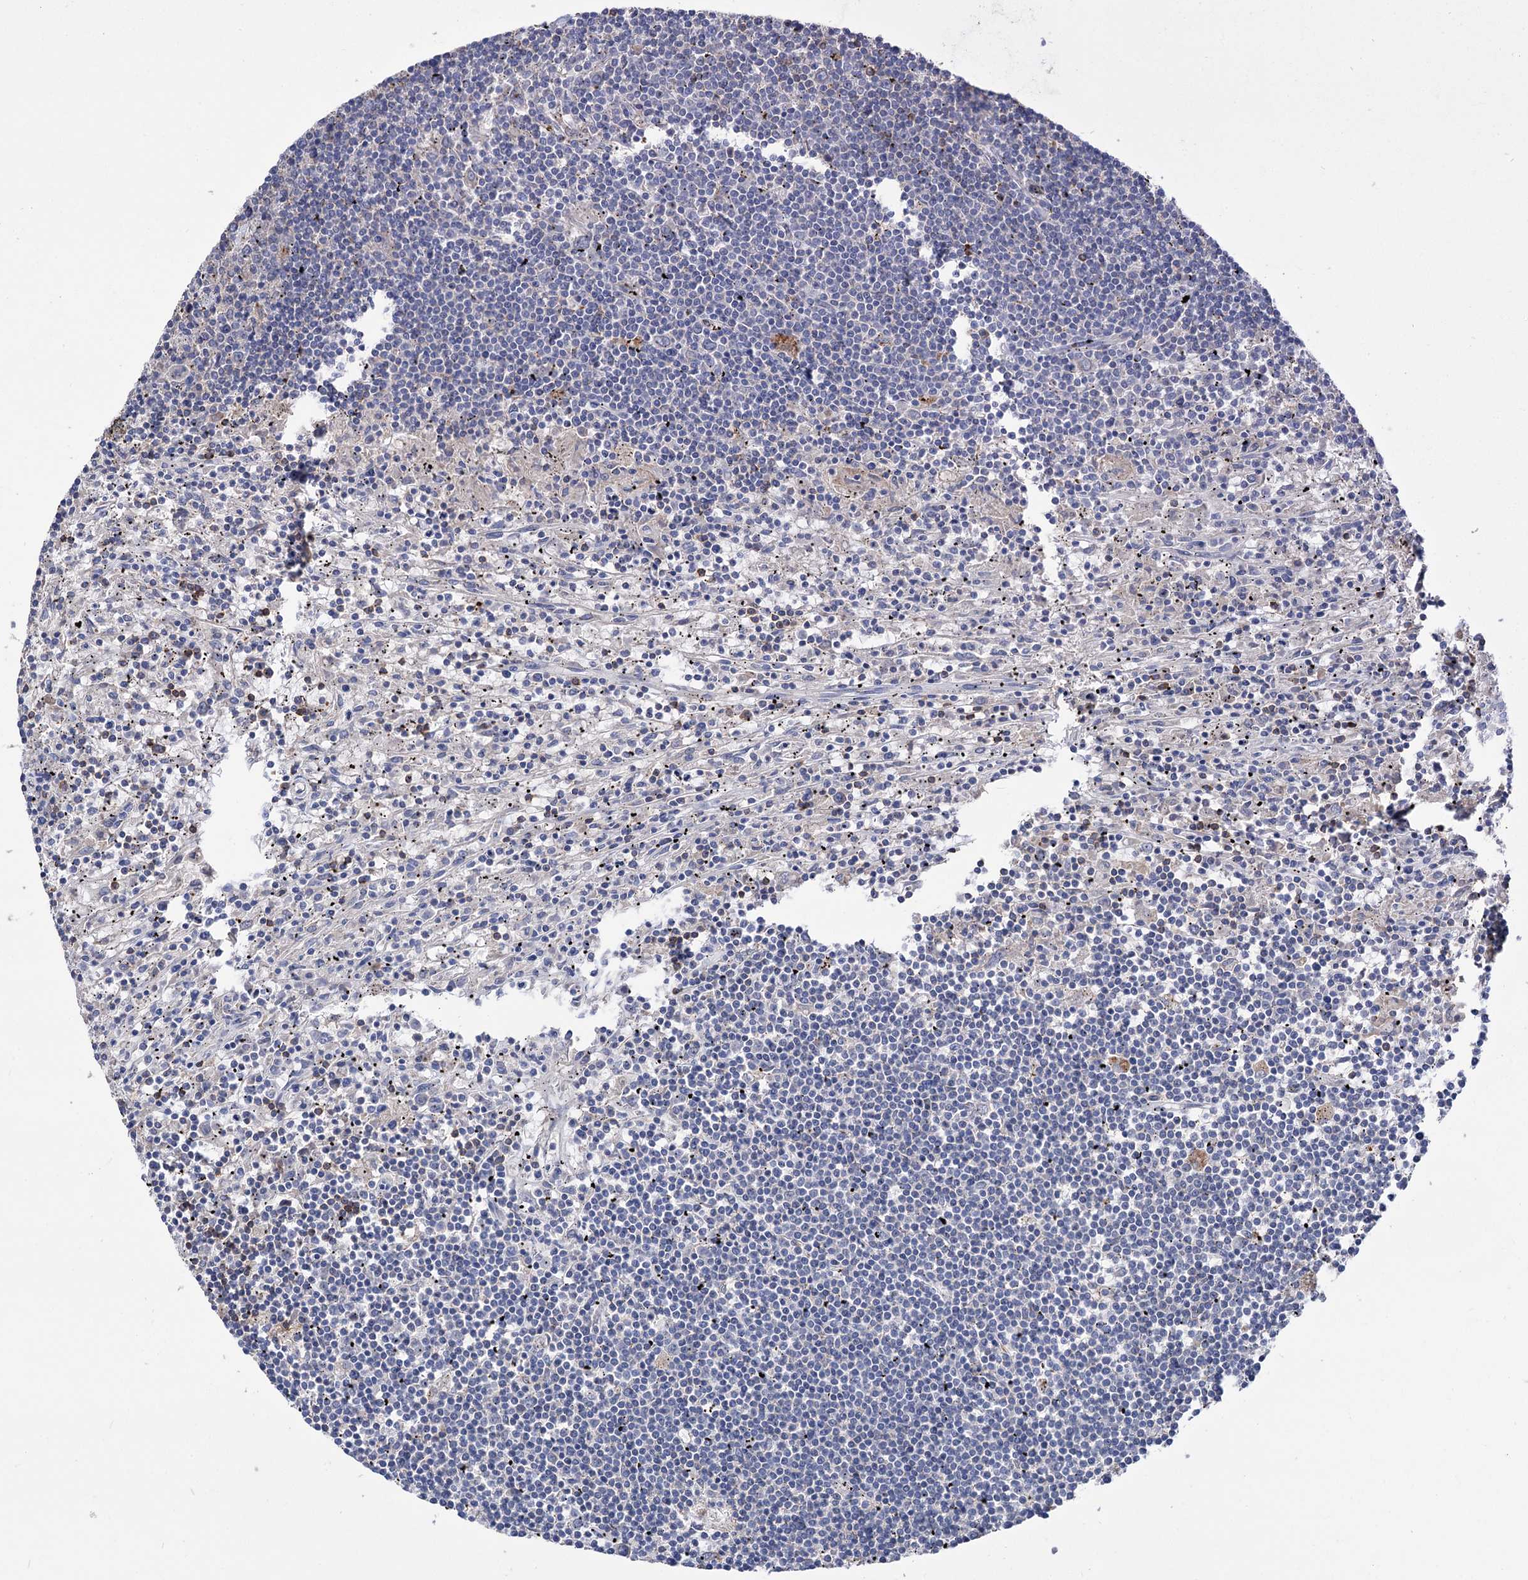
{"staining": {"intensity": "negative", "quantity": "none", "location": "none"}, "tissue": "lymphoma", "cell_type": "Tumor cells", "image_type": "cancer", "snomed": [{"axis": "morphology", "description": "Malignant lymphoma, non-Hodgkin's type, Low grade"}, {"axis": "topography", "description": "Spleen"}], "caption": "A photomicrograph of malignant lymphoma, non-Hodgkin's type (low-grade) stained for a protein reveals no brown staining in tumor cells.", "gene": "BBS4", "patient": {"sex": "male", "age": 76}}